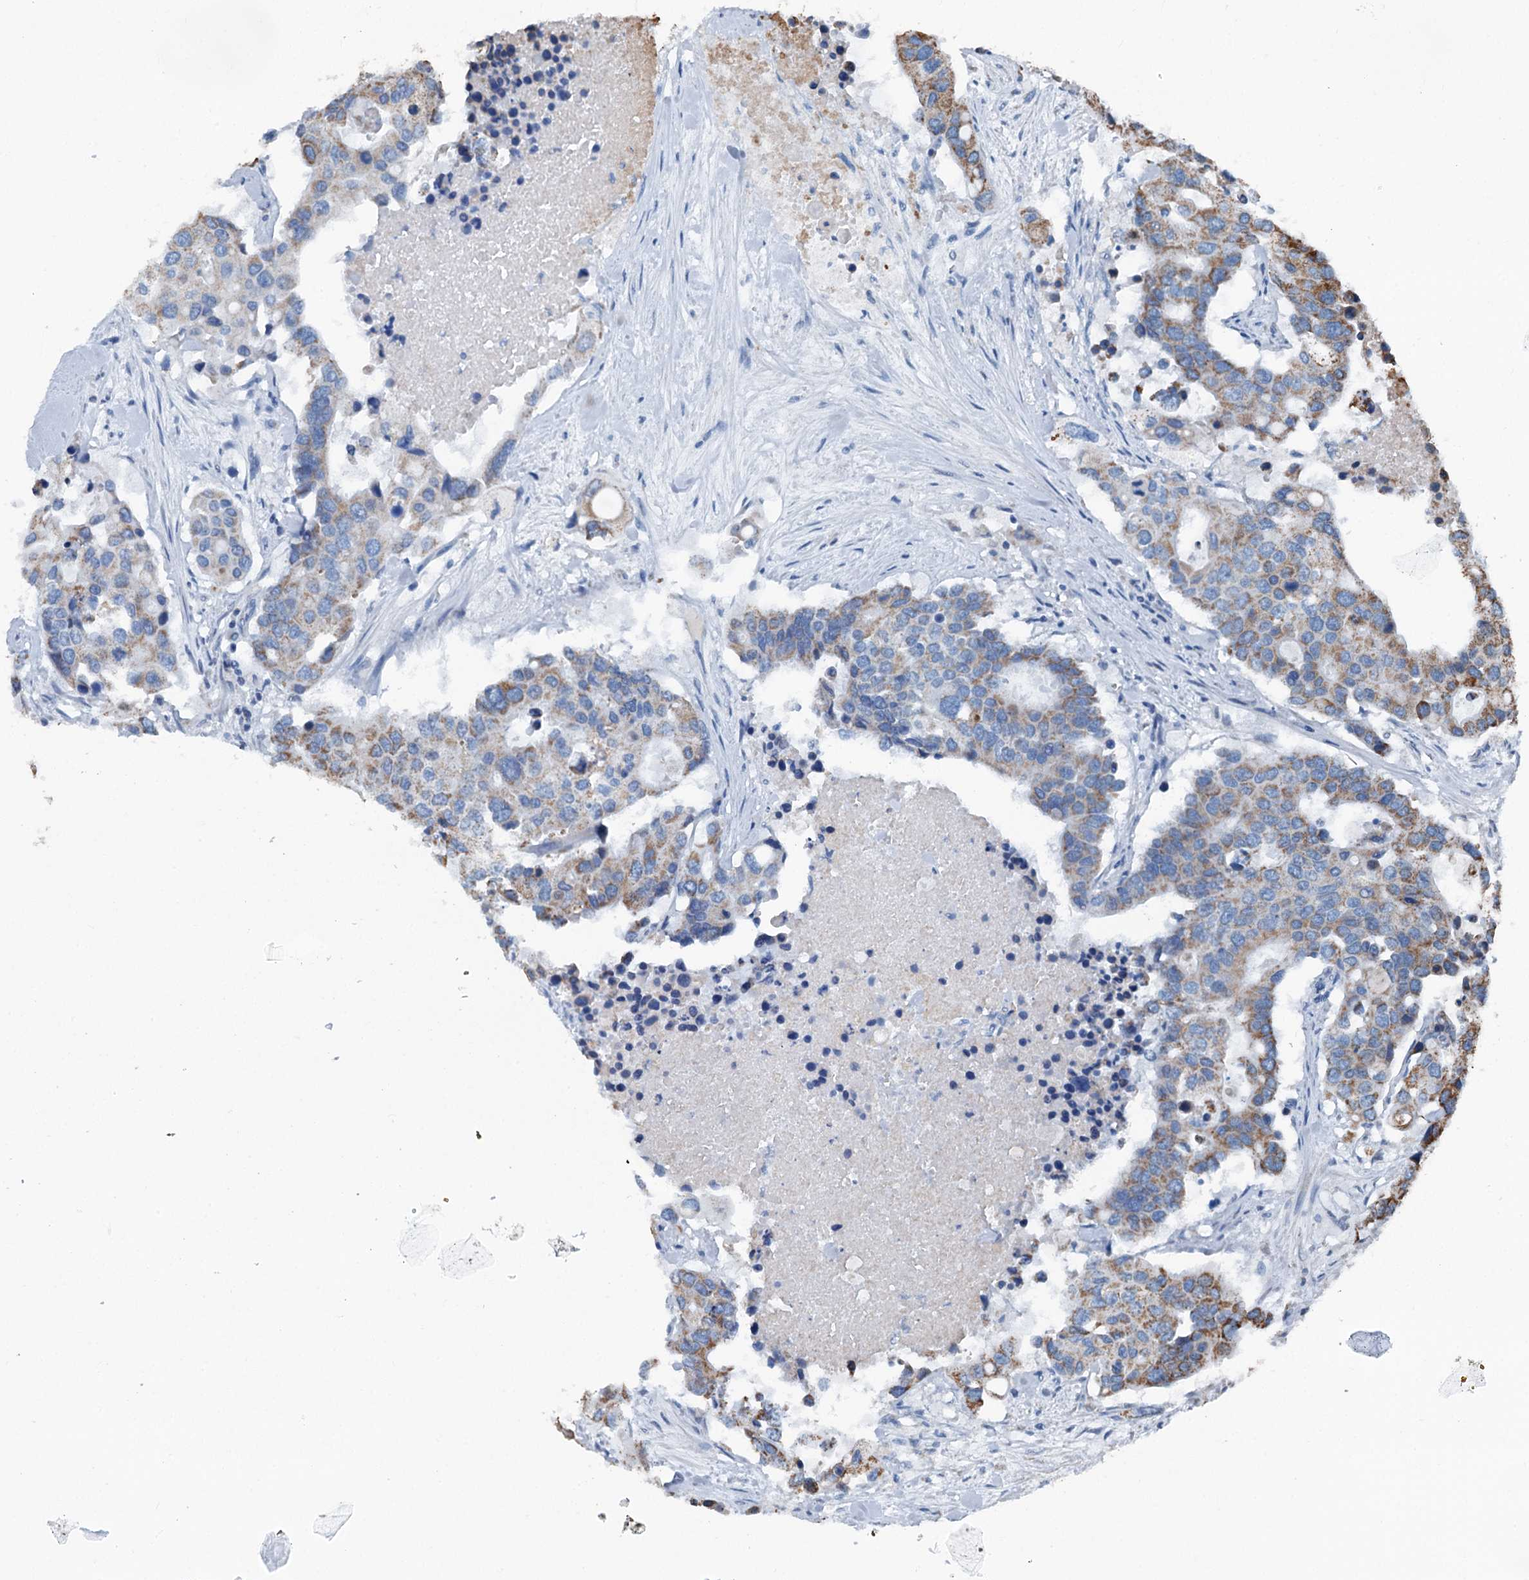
{"staining": {"intensity": "moderate", "quantity": "25%-75%", "location": "cytoplasmic/membranous"}, "tissue": "colorectal cancer", "cell_type": "Tumor cells", "image_type": "cancer", "snomed": [{"axis": "morphology", "description": "Adenocarcinoma, NOS"}, {"axis": "topography", "description": "Colon"}], "caption": "DAB (3,3'-diaminobenzidine) immunohistochemical staining of human colorectal adenocarcinoma displays moderate cytoplasmic/membranous protein positivity in approximately 25%-75% of tumor cells. The protein is shown in brown color, while the nuclei are stained blue.", "gene": "TRPT1", "patient": {"sex": "male", "age": 77}}